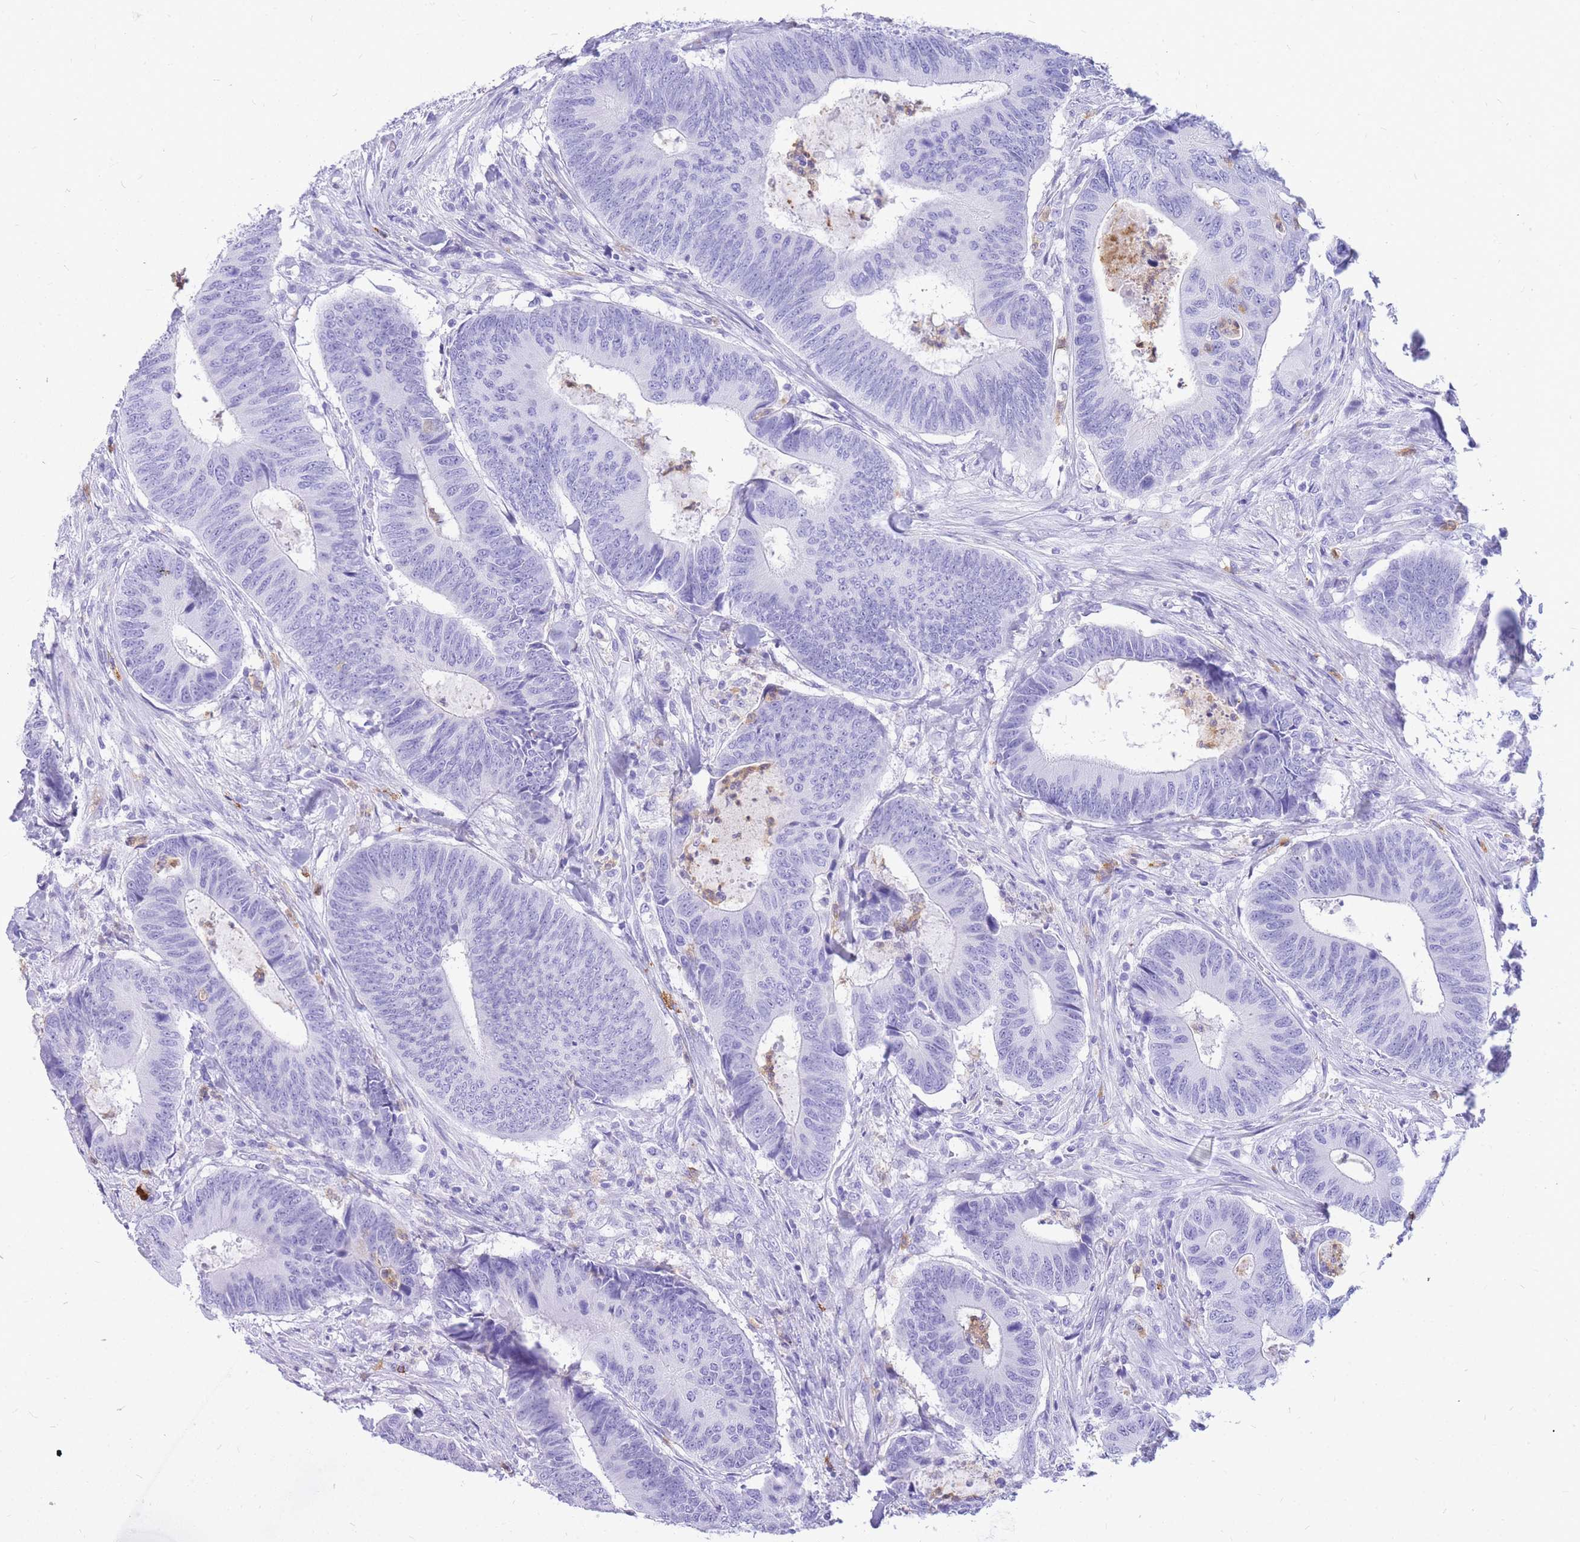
{"staining": {"intensity": "negative", "quantity": "none", "location": "none"}, "tissue": "colorectal cancer", "cell_type": "Tumor cells", "image_type": "cancer", "snomed": [{"axis": "morphology", "description": "Adenocarcinoma, NOS"}, {"axis": "topography", "description": "Colon"}], "caption": "Micrograph shows no significant protein expression in tumor cells of colorectal cancer.", "gene": "HERC1", "patient": {"sex": "male", "age": 87}}